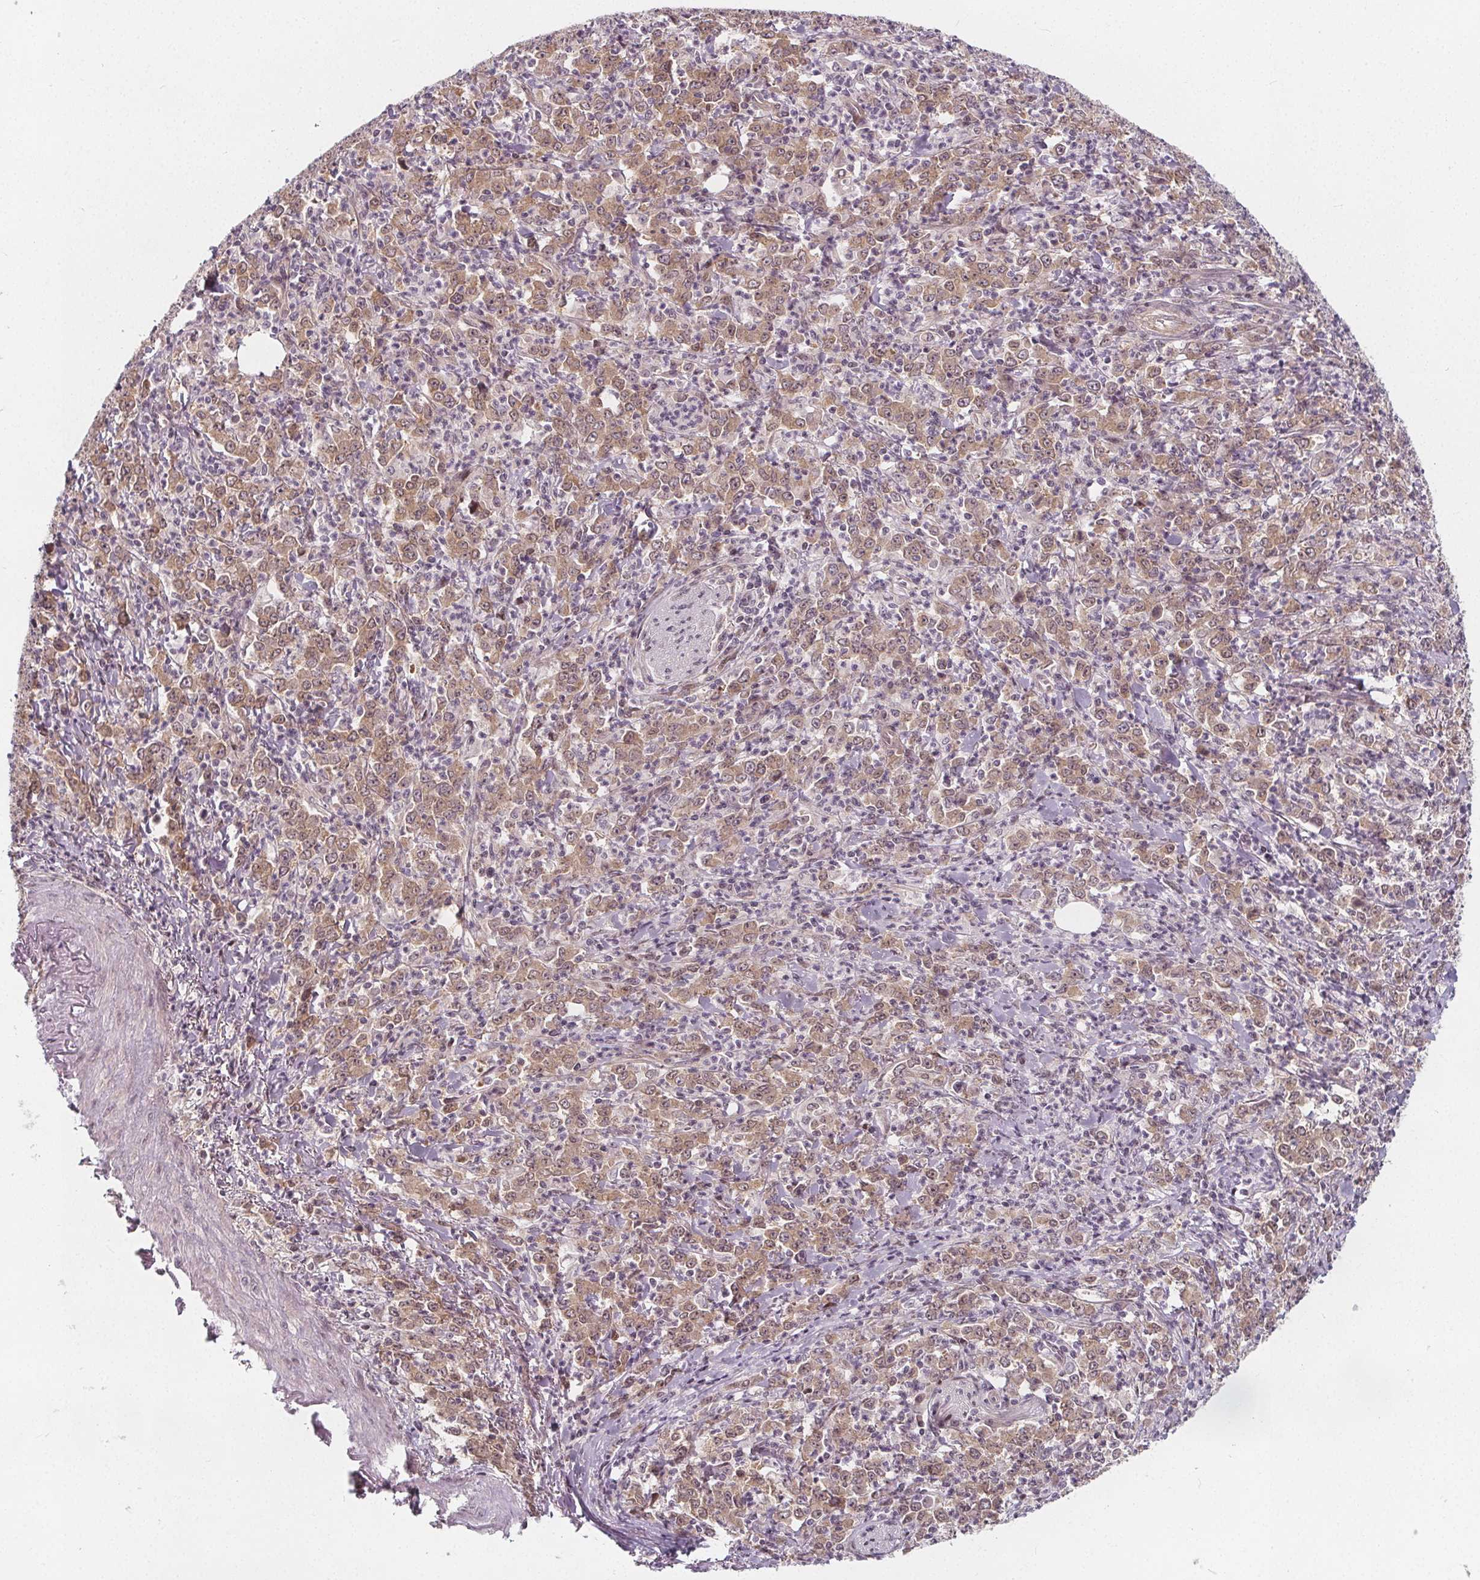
{"staining": {"intensity": "weak", "quantity": ">75%", "location": "cytoplasmic/membranous,nuclear"}, "tissue": "stomach cancer", "cell_type": "Tumor cells", "image_type": "cancer", "snomed": [{"axis": "morphology", "description": "Adenocarcinoma, NOS"}, {"axis": "topography", "description": "Stomach, lower"}], "caption": "Brown immunohistochemical staining in stomach adenocarcinoma exhibits weak cytoplasmic/membranous and nuclear positivity in approximately >75% of tumor cells.", "gene": "AKT1S1", "patient": {"sex": "female", "age": 71}}